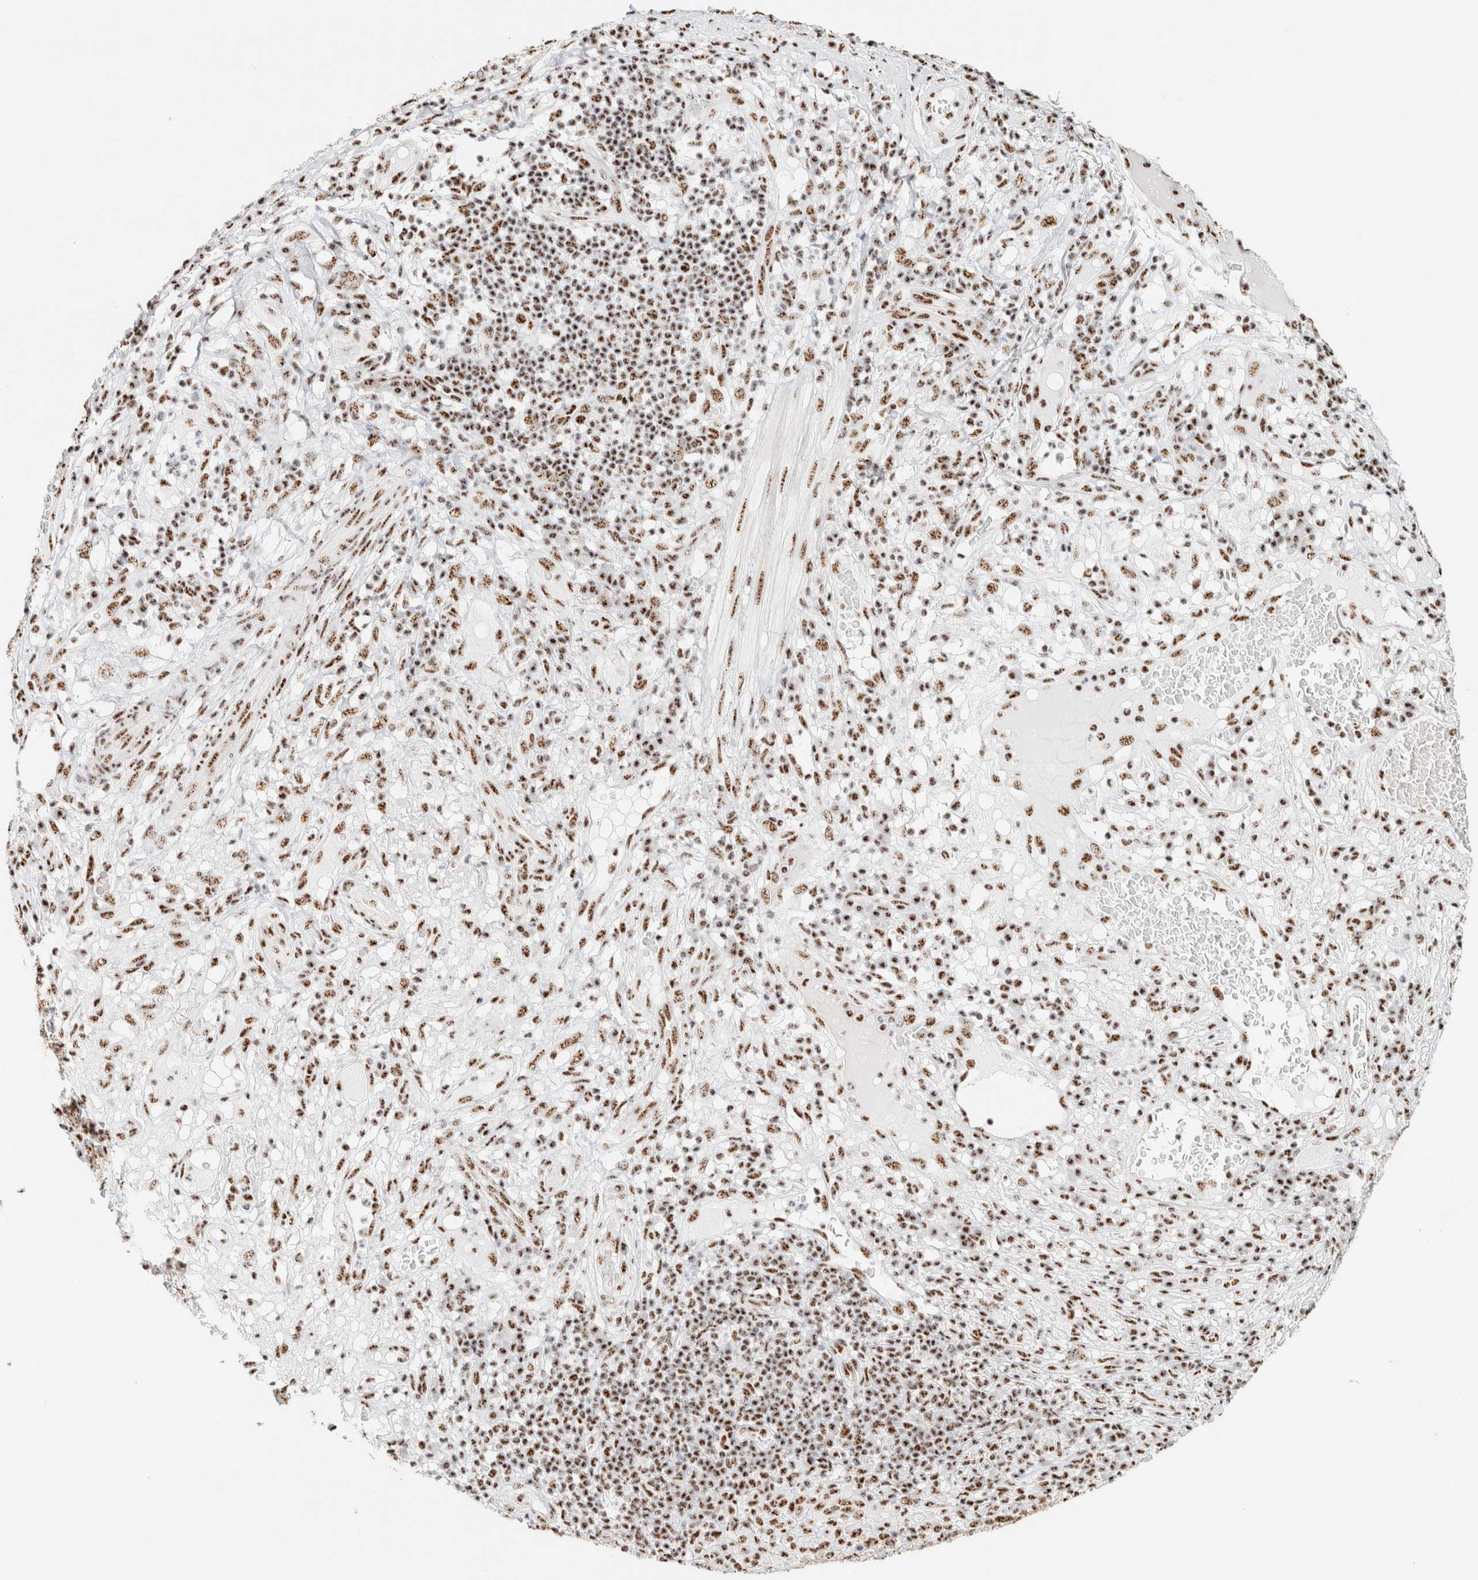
{"staining": {"intensity": "moderate", "quantity": ">75%", "location": "nuclear"}, "tissue": "melanoma", "cell_type": "Tumor cells", "image_type": "cancer", "snomed": [{"axis": "morphology", "description": "Malignant melanoma, NOS"}, {"axis": "topography", "description": "Skin of head"}], "caption": "Immunohistochemistry (DAB) staining of human melanoma exhibits moderate nuclear protein positivity in about >75% of tumor cells.", "gene": "SON", "patient": {"sex": "male", "age": 96}}